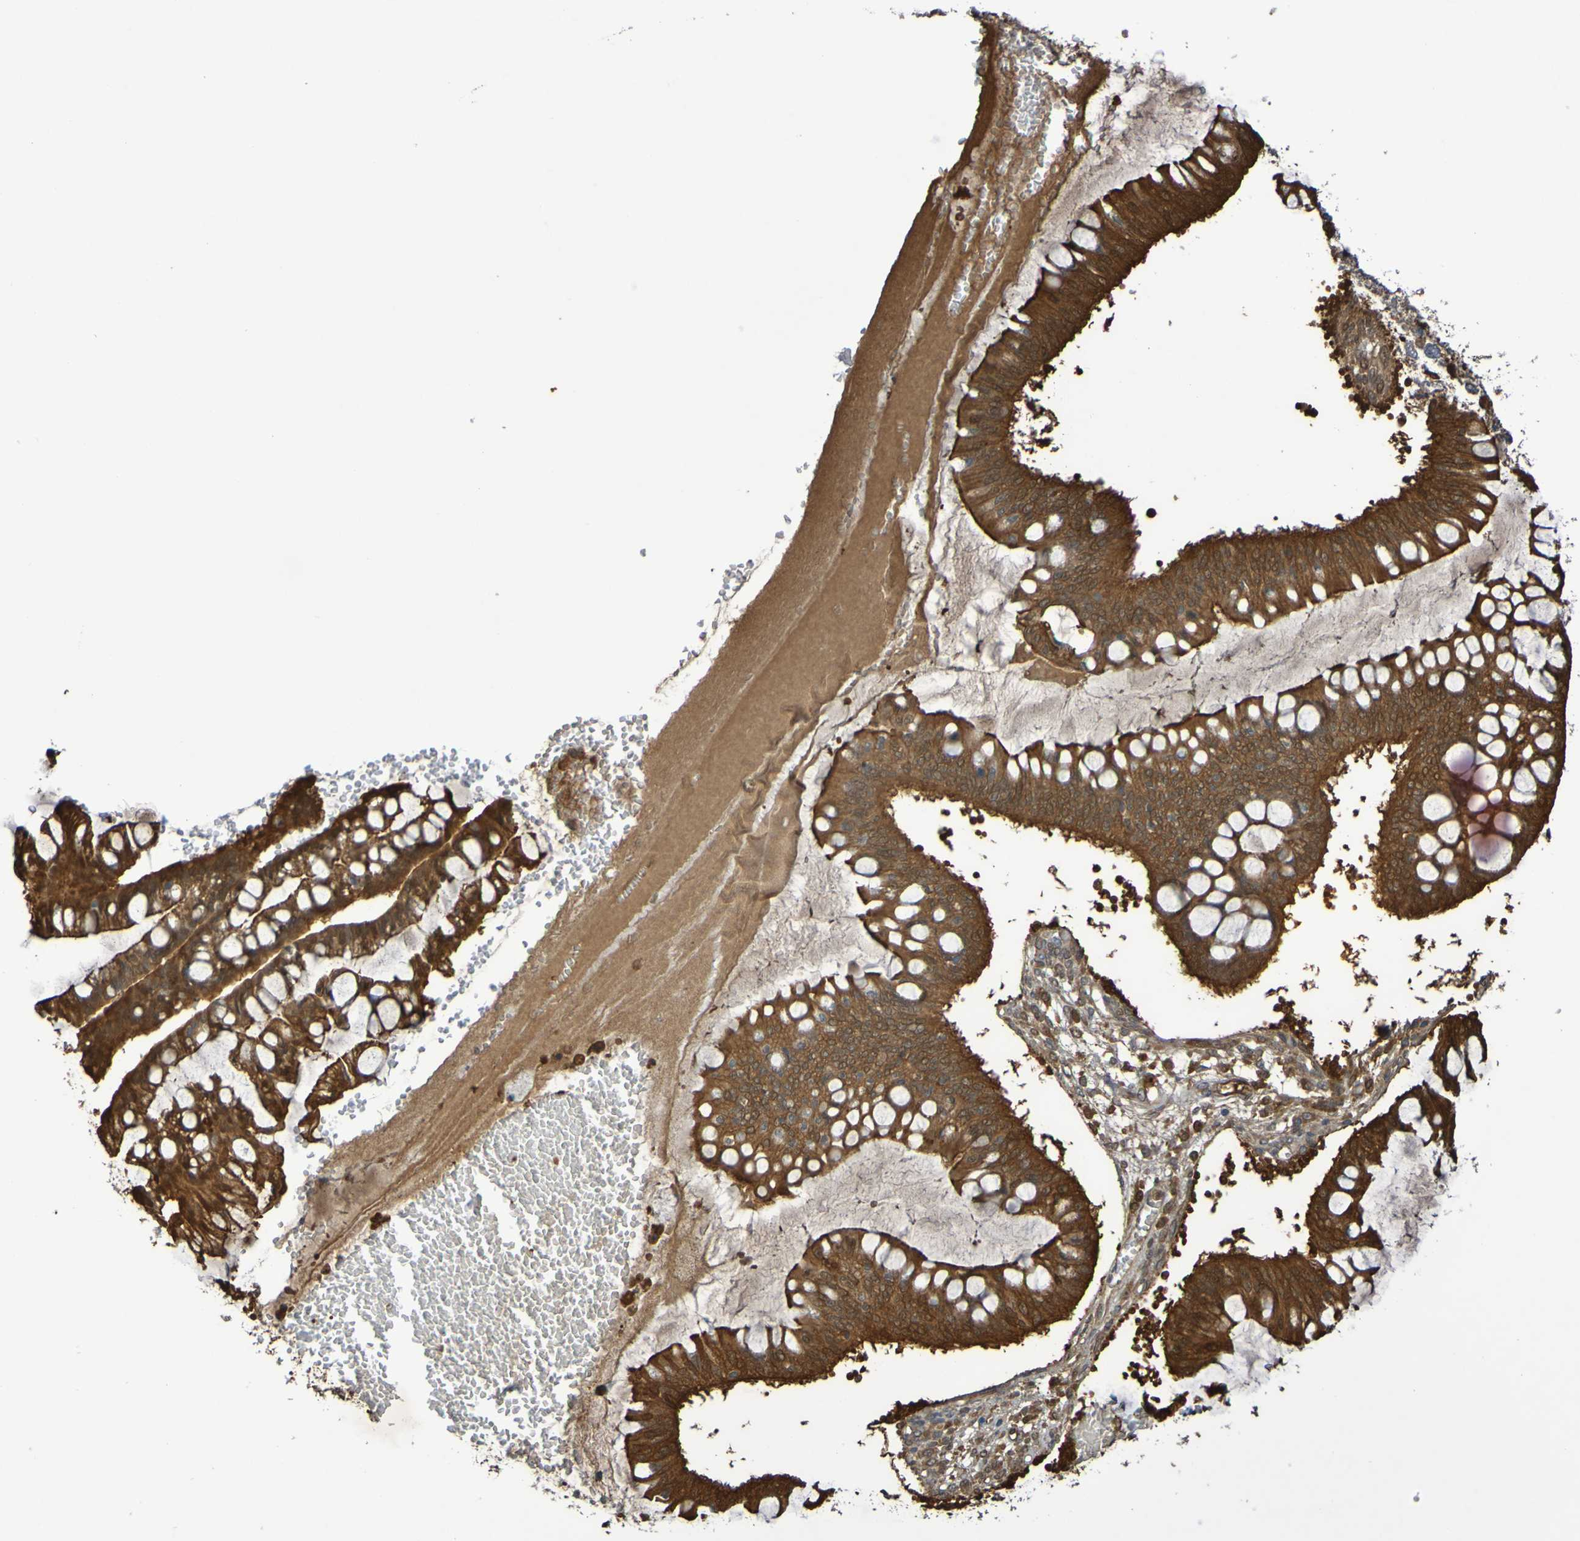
{"staining": {"intensity": "strong", "quantity": ">75%", "location": "cytoplasmic/membranous"}, "tissue": "ovarian cancer", "cell_type": "Tumor cells", "image_type": "cancer", "snomed": [{"axis": "morphology", "description": "Cystadenocarcinoma, mucinous, NOS"}, {"axis": "topography", "description": "Ovary"}], "caption": "Strong cytoplasmic/membranous staining for a protein is present in about >75% of tumor cells of ovarian mucinous cystadenocarcinoma using immunohistochemistry (IHC).", "gene": "SERPINB6", "patient": {"sex": "female", "age": 73}}